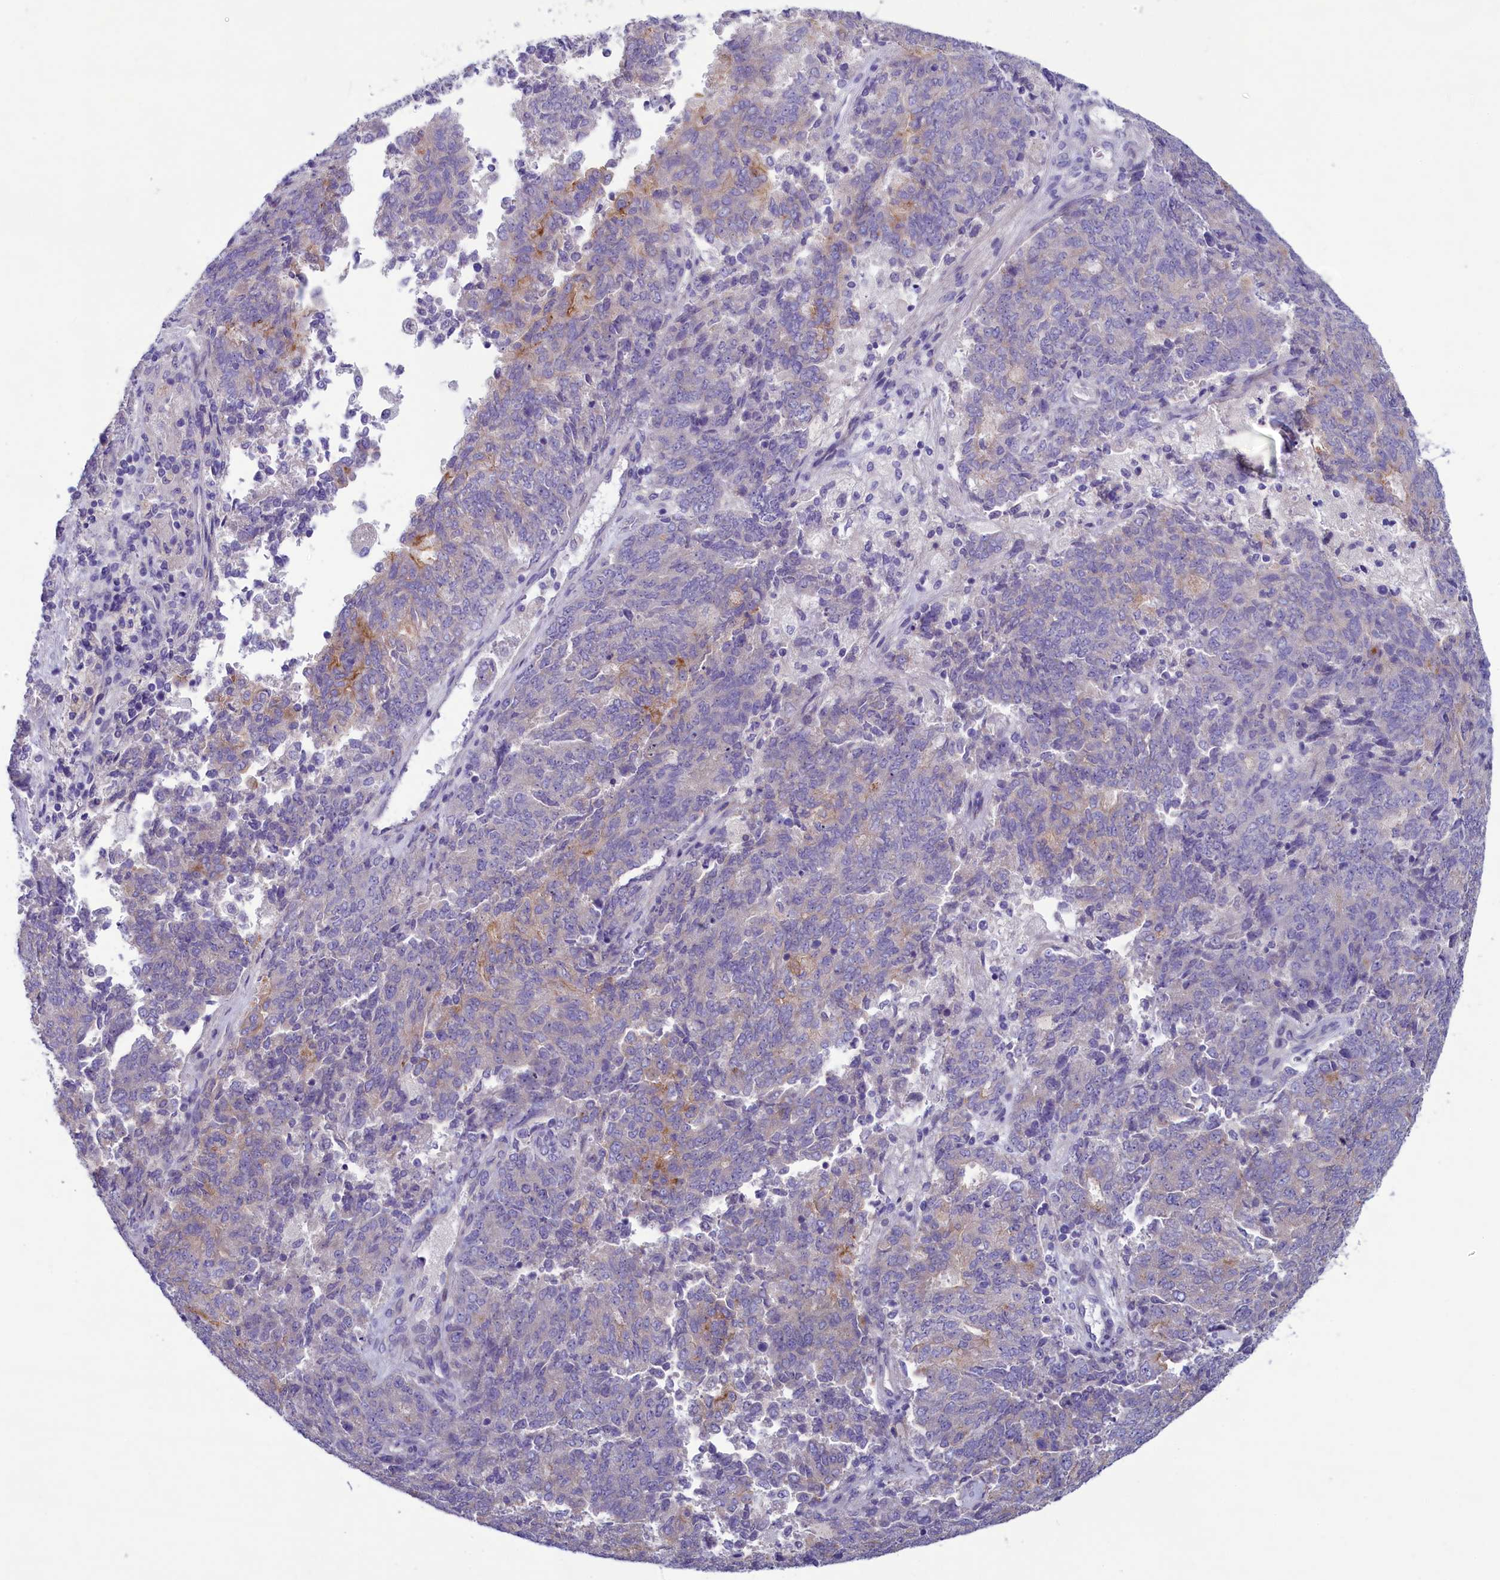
{"staining": {"intensity": "negative", "quantity": "none", "location": "none"}, "tissue": "endometrial cancer", "cell_type": "Tumor cells", "image_type": "cancer", "snomed": [{"axis": "morphology", "description": "Adenocarcinoma, NOS"}, {"axis": "topography", "description": "Endometrium"}], "caption": "High magnification brightfield microscopy of endometrial cancer stained with DAB (brown) and counterstained with hematoxylin (blue): tumor cells show no significant positivity. Brightfield microscopy of immunohistochemistry (IHC) stained with DAB (3,3'-diaminobenzidine) (brown) and hematoxylin (blue), captured at high magnification.", "gene": "KRBOX5", "patient": {"sex": "female", "age": 80}}